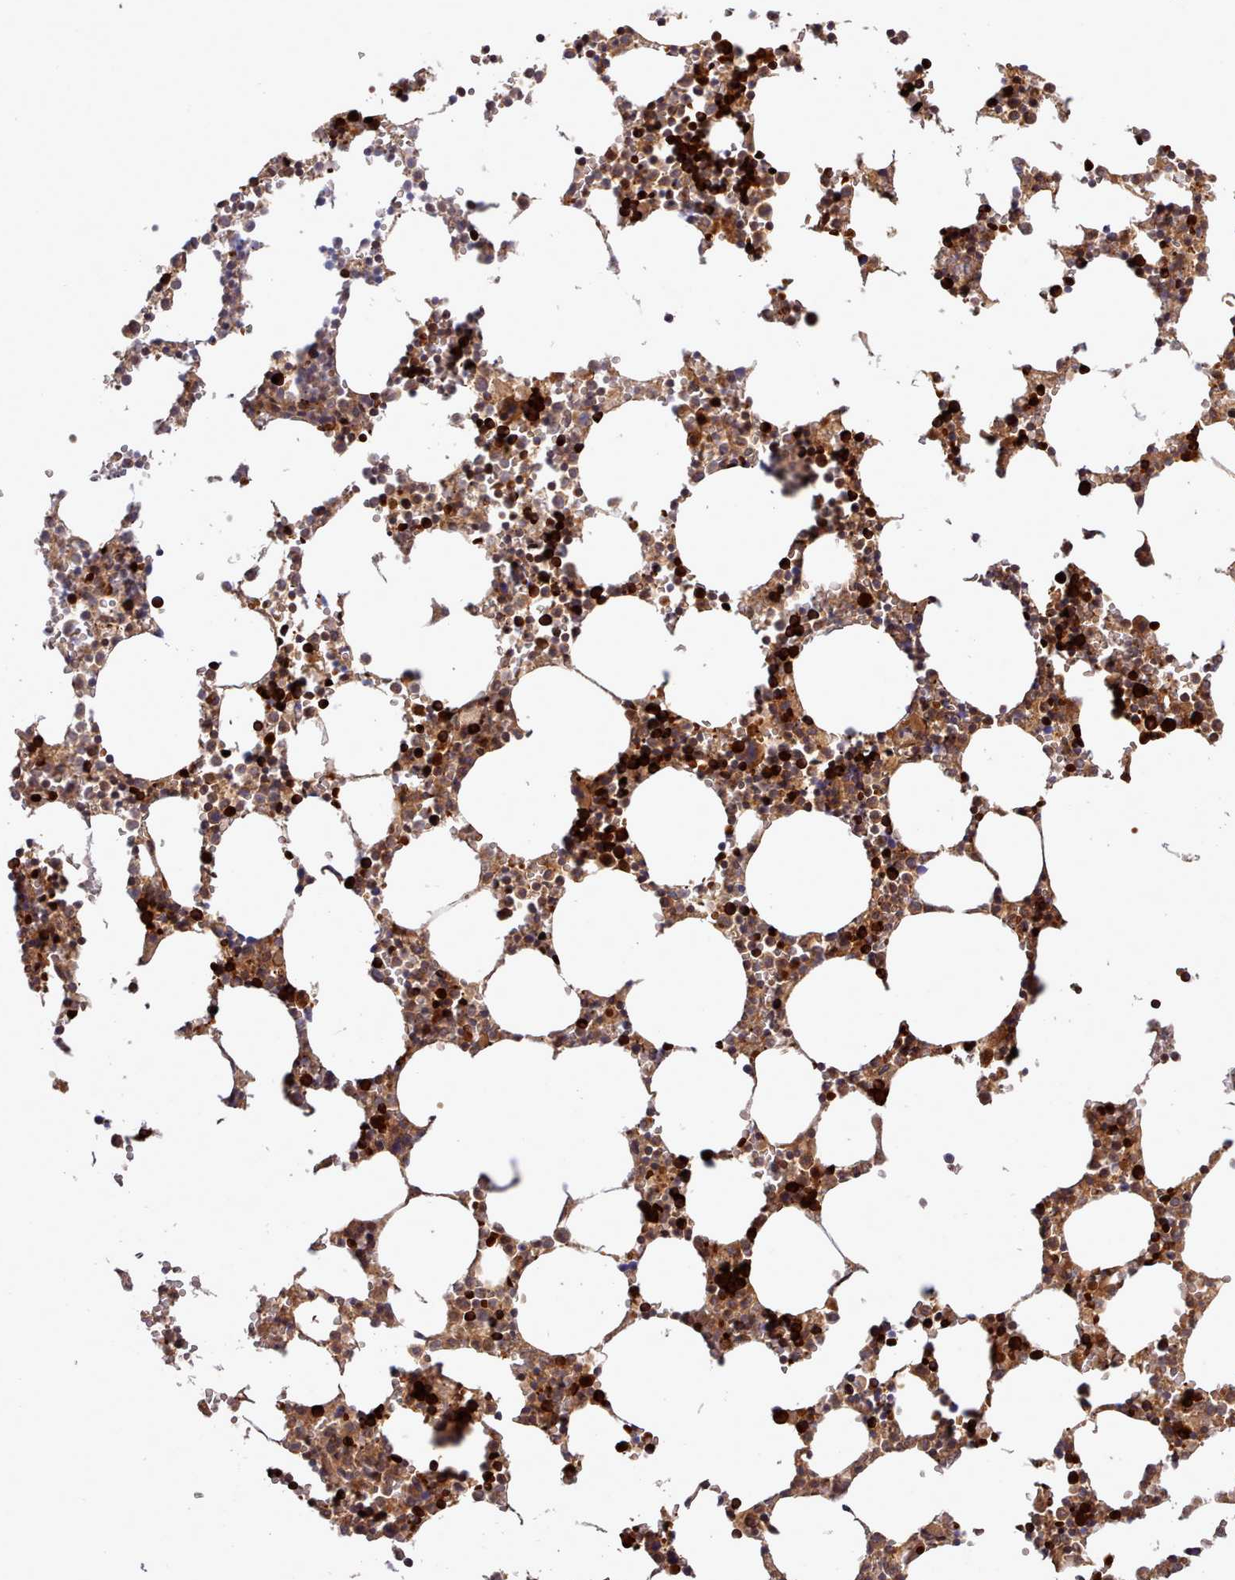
{"staining": {"intensity": "strong", "quantity": "25%-75%", "location": "cytoplasmic/membranous,nuclear"}, "tissue": "bone marrow", "cell_type": "Hematopoietic cells", "image_type": "normal", "snomed": [{"axis": "morphology", "description": "Normal tissue, NOS"}, {"axis": "topography", "description": "Bone marrow"}], "caption": "Benign bone marrow was stained to show a protein in brown. There is high levels of strong cytoplasmic/membranous,nuclear staining in approximately 25%-75% of hematopoietic cells.", "gene": "UBE2G1", "patient": {"sex": "female", "age": 64}}